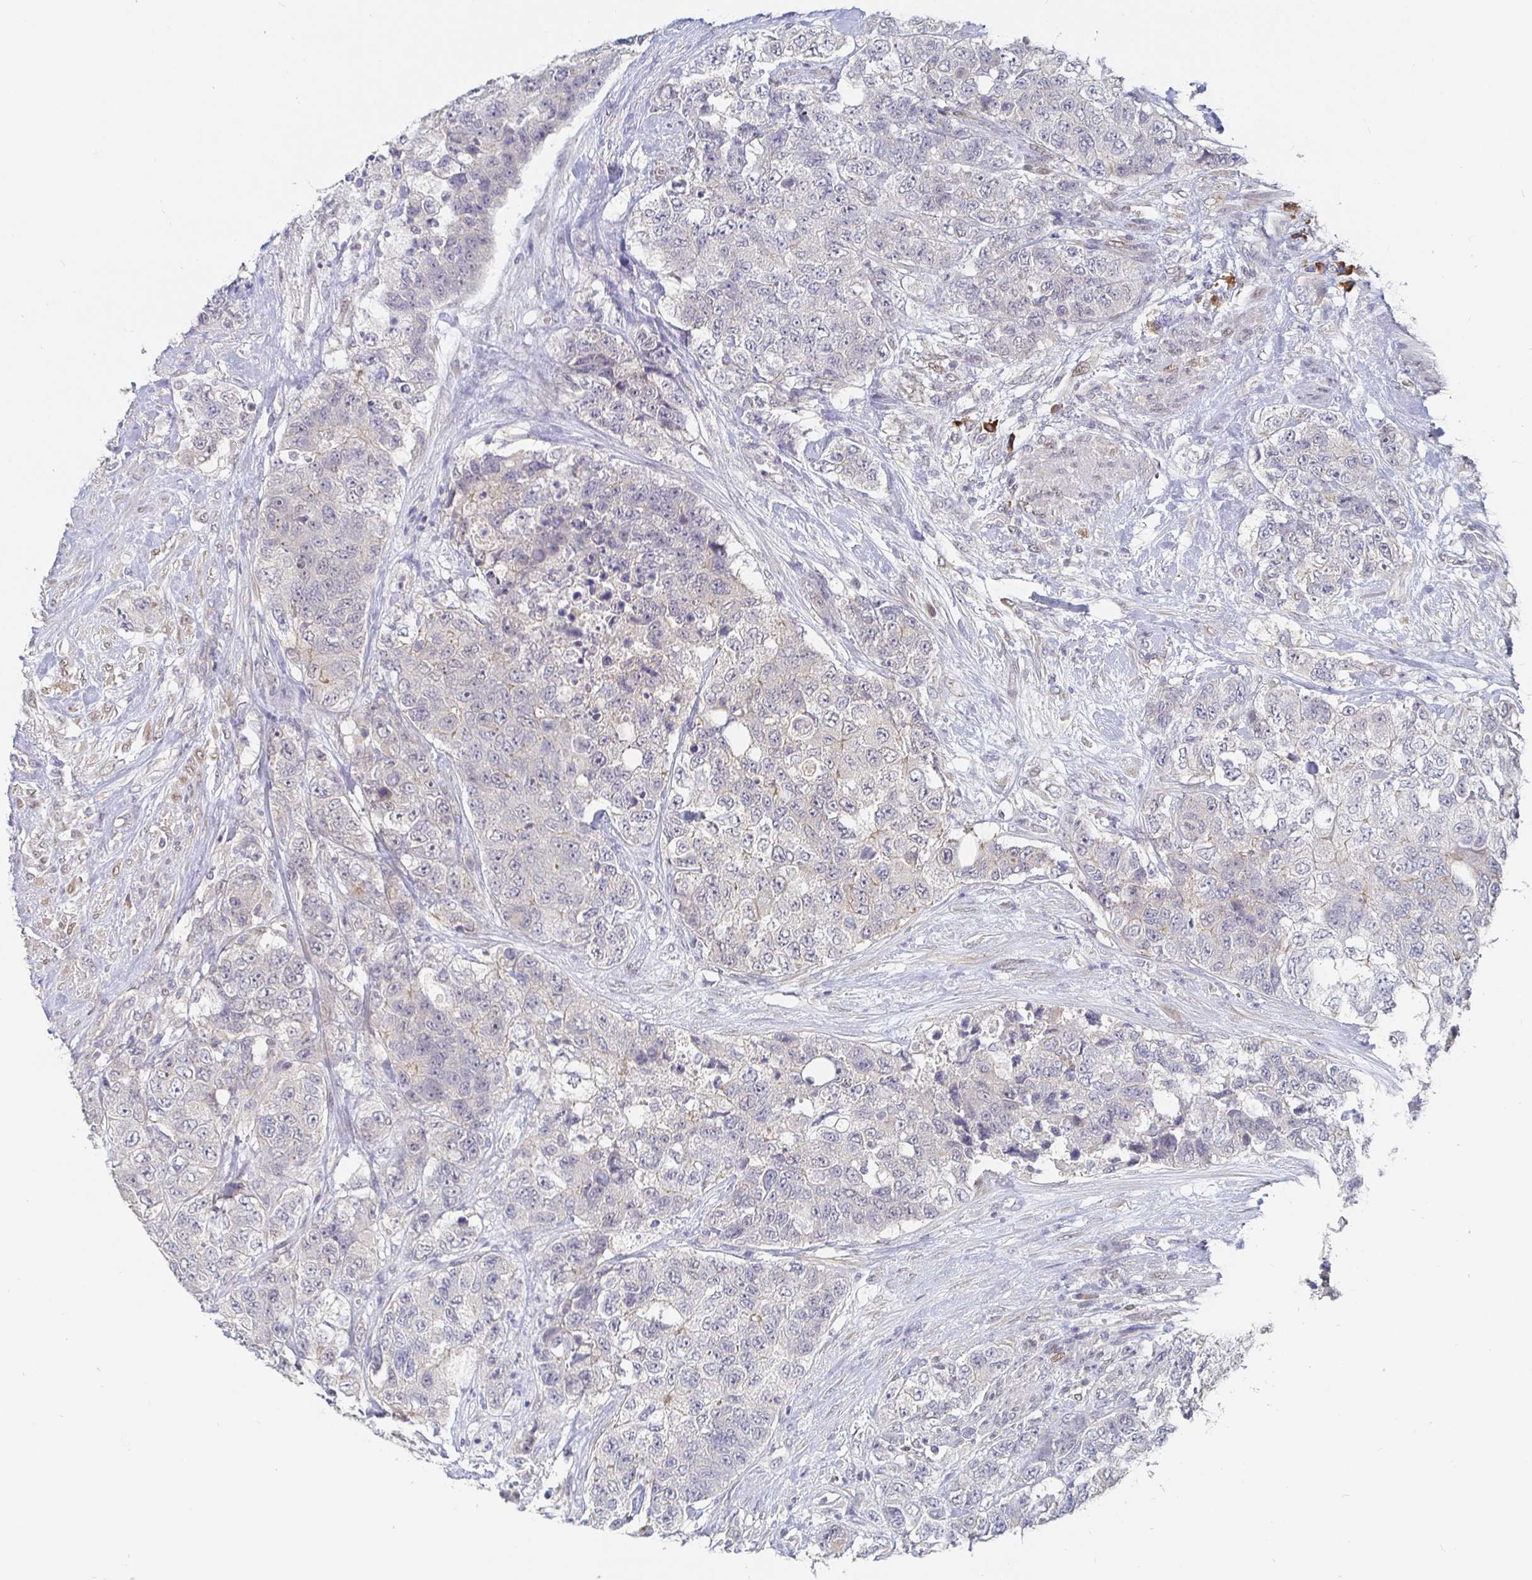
{"staining": {"intensity": "negative", "quantity": "none", "location": "none"}, "tissue": "urothelial cancer", "cell_type": "Tumor cells", "image_type": "cancer", "snomed": [{"axis": "morphology", "description": "Urothelial carcinoma, High grade"}, {"axis": "topography", "description": "Urinary bladder"}], "caption": "The micrograph shows no significant staining in tumor cells of urothelial cancer.", "gene": "MEIS1", "patient": {"sex": "female", "age": 78}}